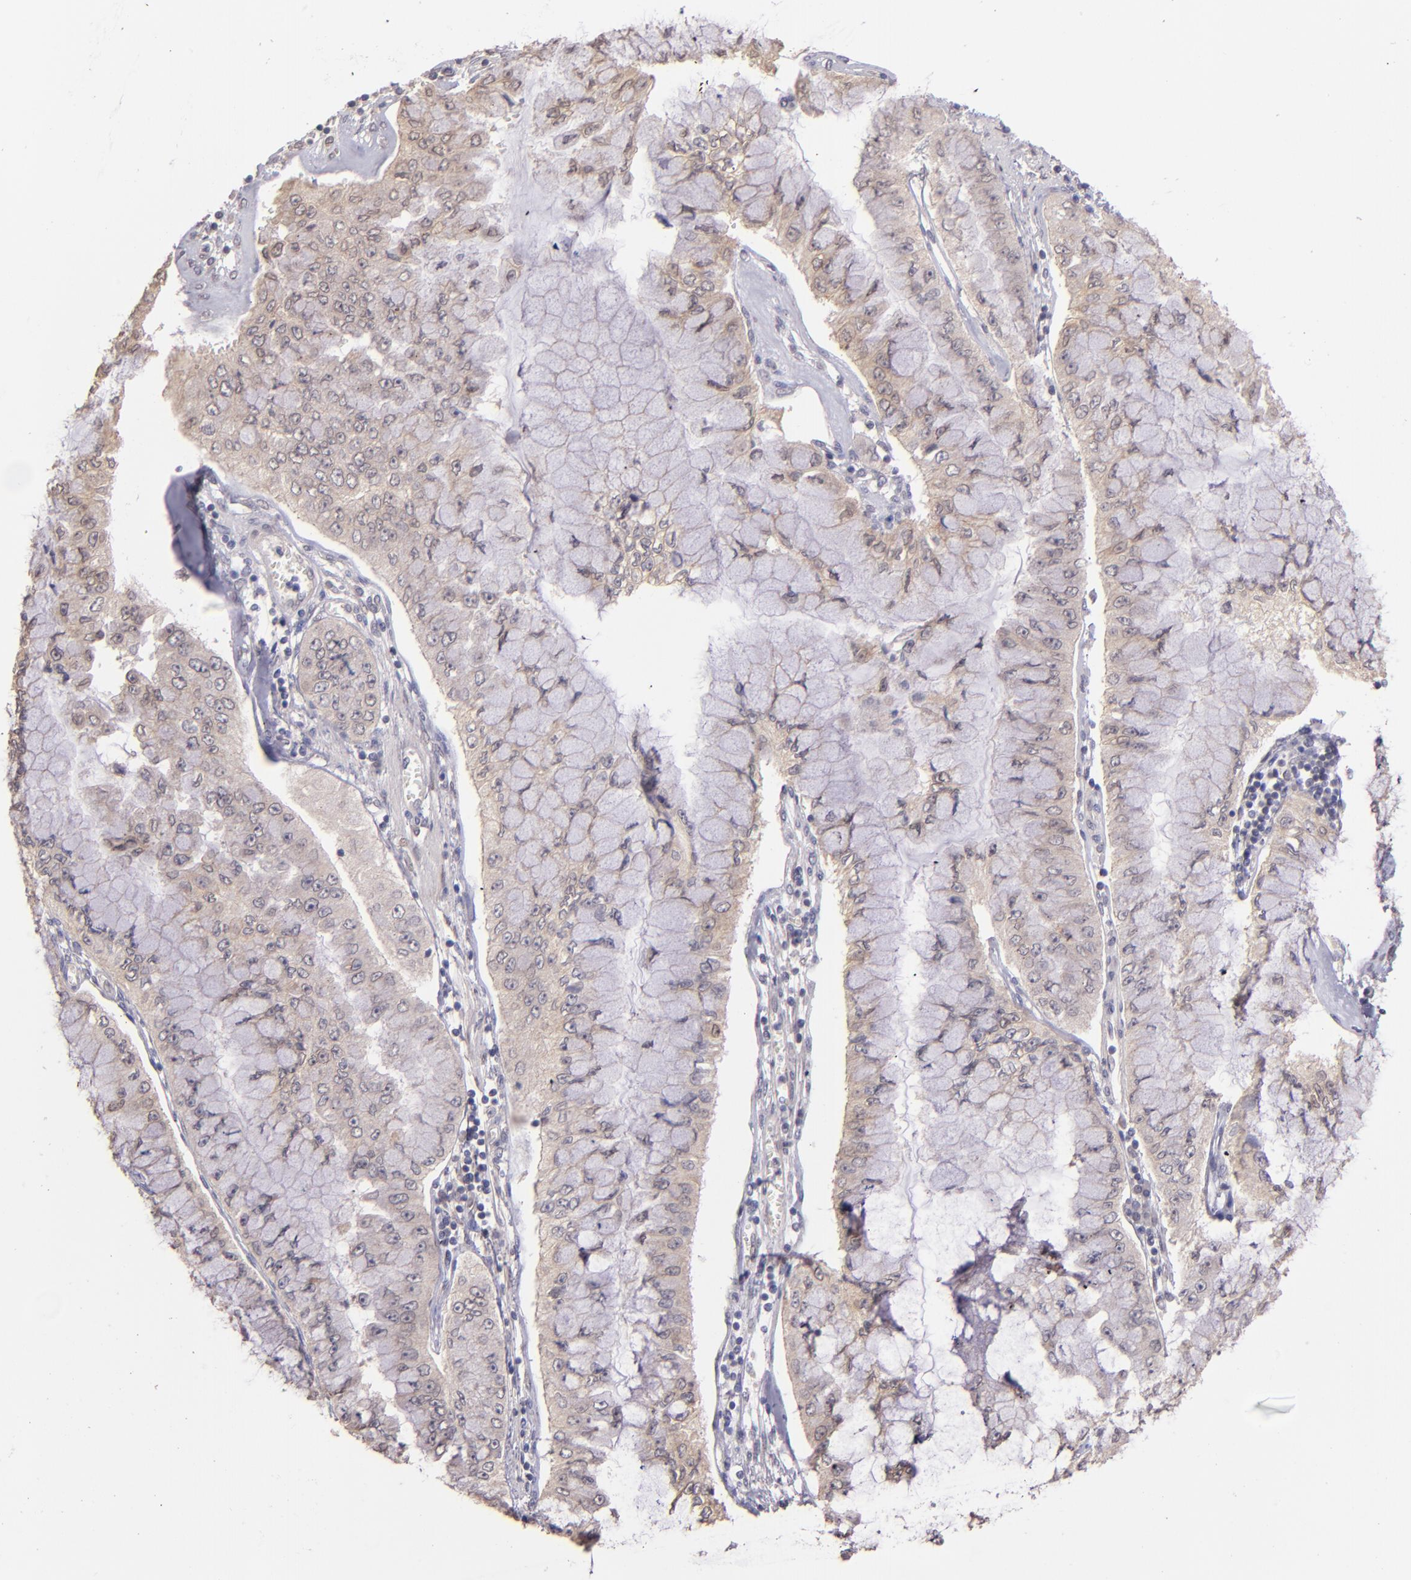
{"staining": {"intensity": "weak", "quantity": "25%-75%", "location": "cytoplasmic/membranous"}, "tissue": "liver cancer", "cell_type": "Tumor cells", "image_type": "cancer", "snomed": [{"axis": "morphology", "description": "Cholangiocarcinoma"}, {"axis": "topography", "description": "Liver"}], "caption": "A brown stain shows weak cytoplasmic/membranous expression of a protein in liver cancer tumor cells.", "gene": "NUP62CL", "patient": {"sex": "female", "age": 79}}